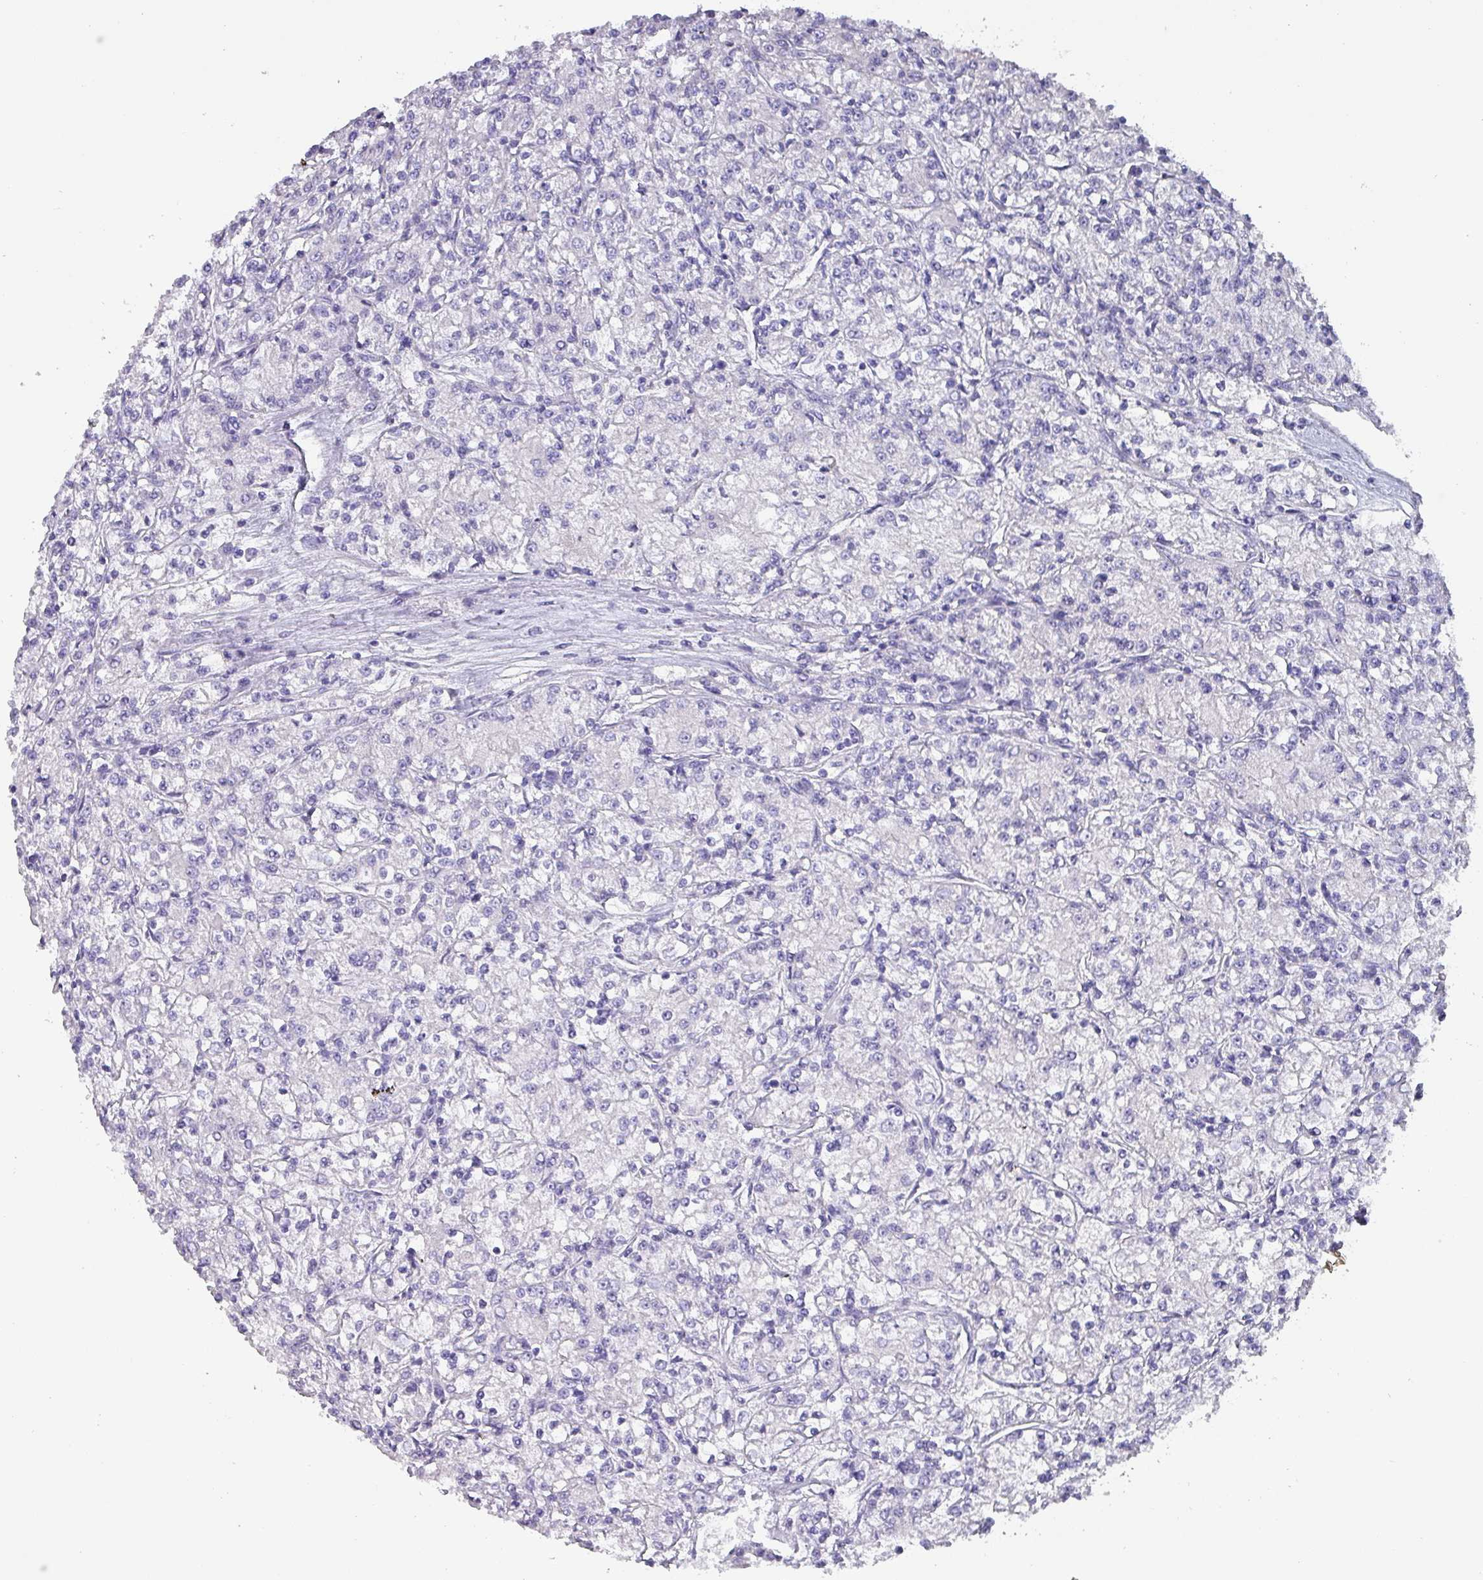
{"staining": {"intensity": "negative", "quantity": "none", "location": "none"}, "tissue": "renal cancer", "cell_type": "Tumor cells", "image_type": "cancer", "snomed": [{"axis": "morphology", "description": "Adenocarcinoma, NOS"}, {"axis": "topography", "description": "Kidney"}], "caption": "Tumor cells show no significant positivity in renal cancer (adenocarcinoma). Brightfield microscopy of immunohistochemistry stained with DAB (brown) and hematoxylin (blue), captured at high magnification.", "gene": "INS-IGF2", "patient": {"sex": "female", "age": 59}}